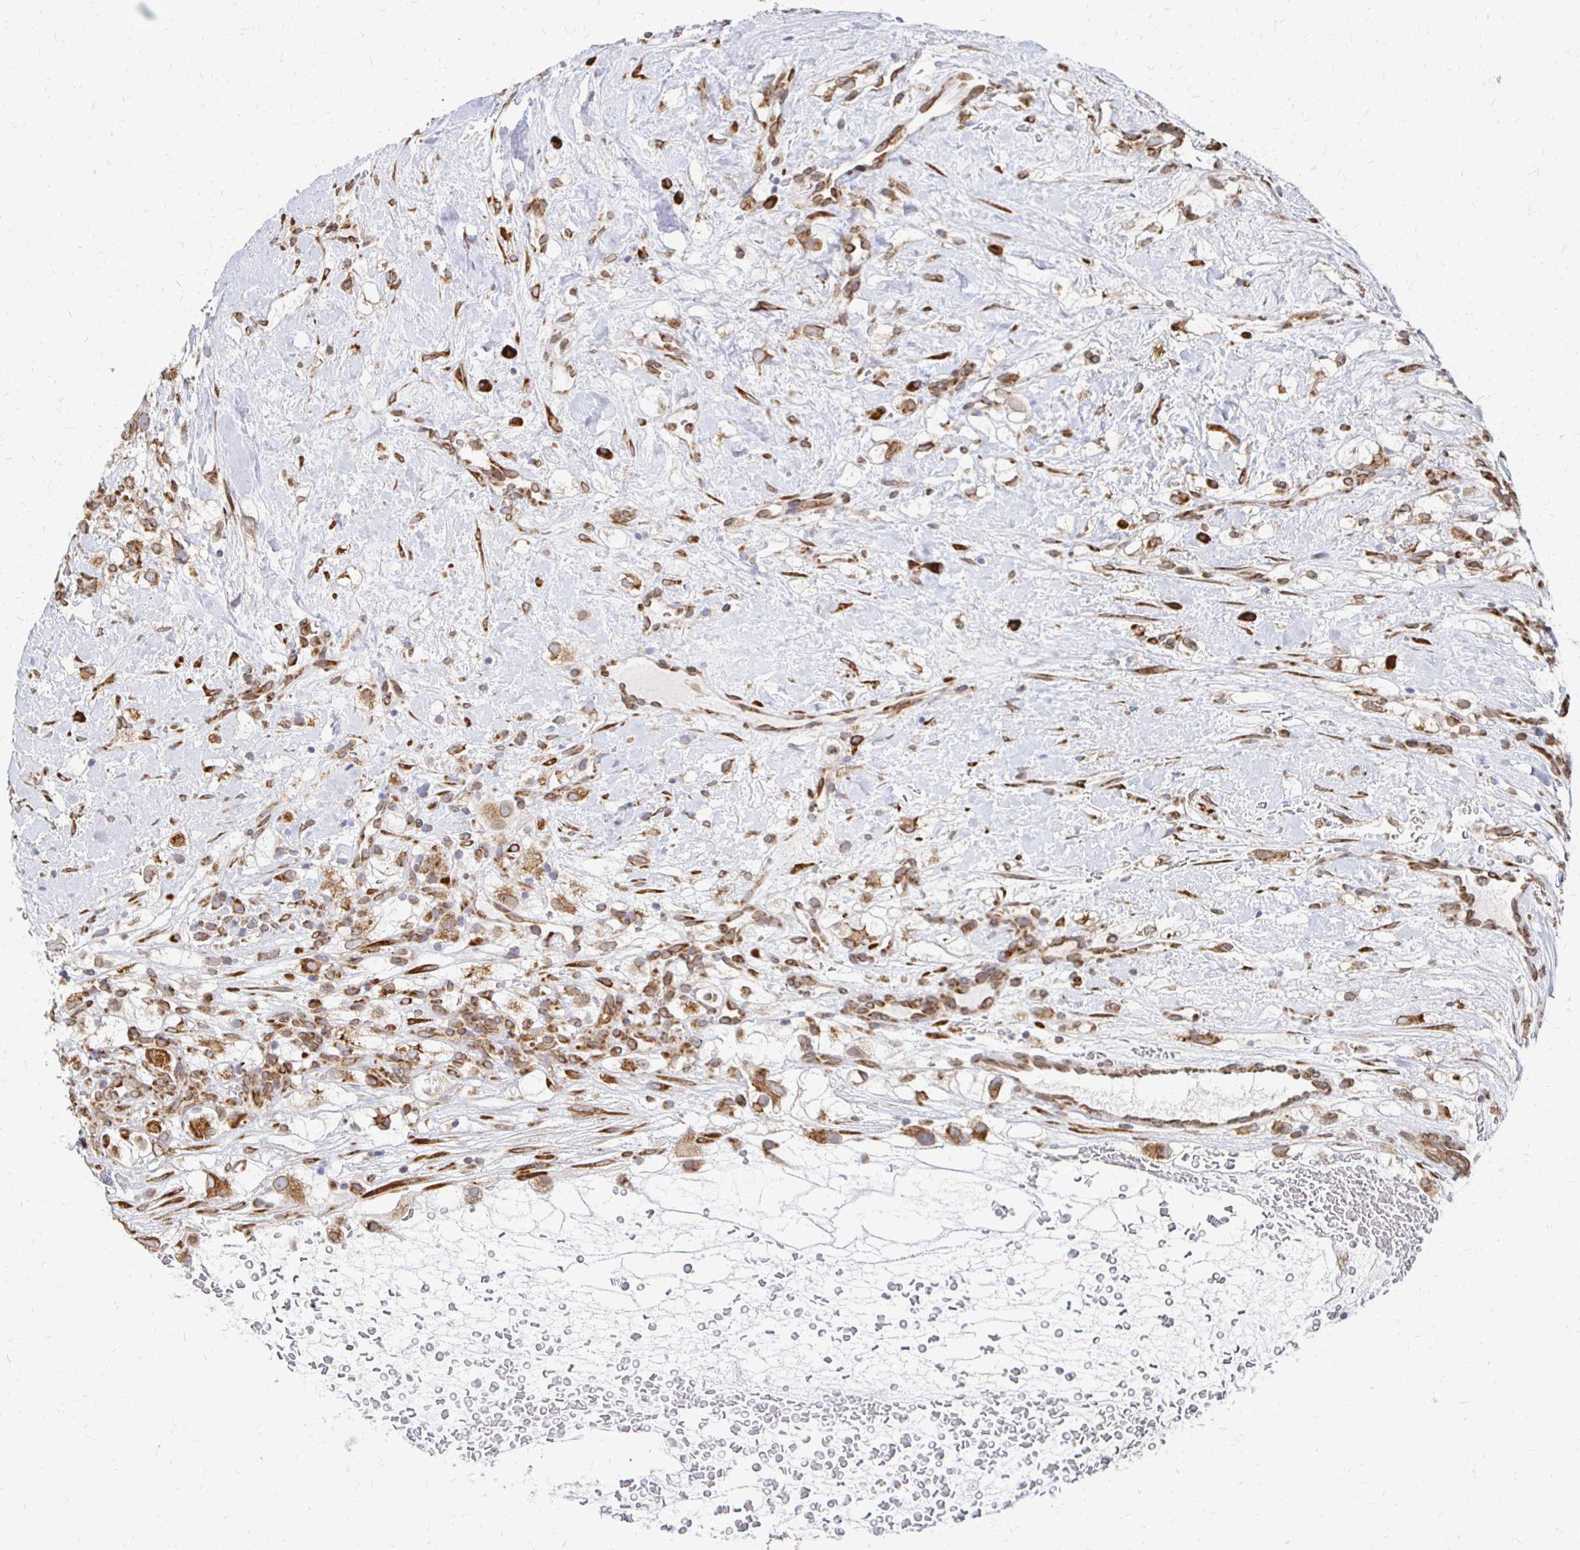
{"staining": {"intensity": "moderate", "quantity": ">75%", "location": "cytoplasmic/membranous,nuclear"}, "tissue": "renal cancer", "cell_type": "Tumor cells", "image_type": "cancer", "snomed": [{"axis": "morphology", "description": "Adenocarcinoma, NOS"}, {"axis": "topography", "description": "Kidney"}], "caption": "IHC staining of renal cancer (adenocarcinoma), which reveals medium levels of moderate cytoplasmic/membranous and nuclear expression in about >75% of tumor cells indicating moderate cytoplasmic/membranous and nuclear protein expression. The staining was performed using DAB (3,3'-diaminobenzidine) (brown) for protein detection and nuclei were counterstained in hematoxylin (blue).", "gene": "PELI3", "patient": {"sex": "male", "age": 59}}